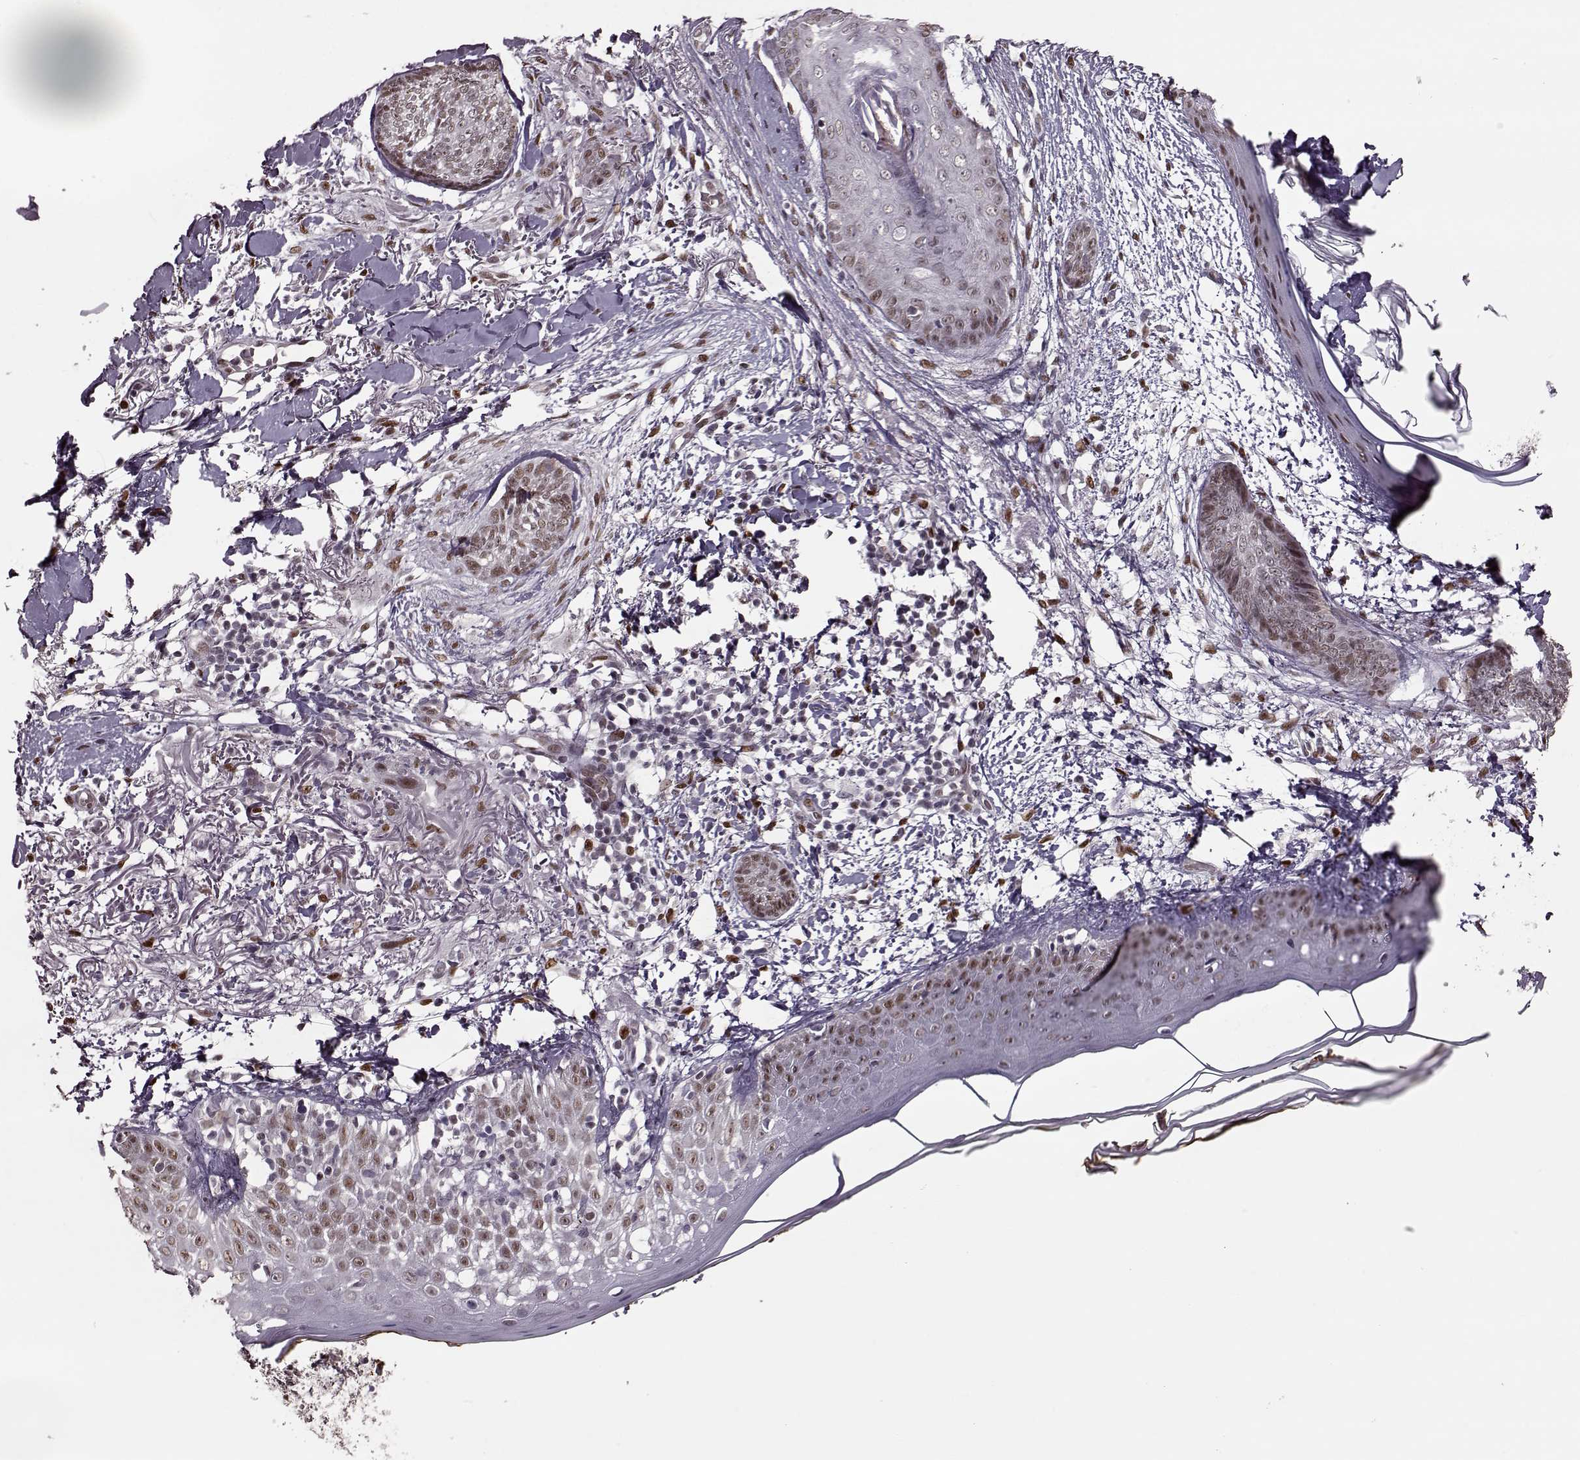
{"staining": {"intensity": "weak", "quantity": ">75%", "location": "nuclear"}, "tissue": "skin cancer", "cell_type": "Tumor cells", "image_type": "cancer", "snomed": [{"axis": "morphology", "description": "Normal tissue, NOS"}, {"axis": "morphology", "description": "Basal cell carcinoma"}, {"axis": "topography", "description": "Skin"}], "caption": "Immunohistochemistry micrograph of neoplastic tissue: skin cancer stained using immunohistochemistry displays low levels of weak protein expression localized specifically in the nuclear of tumor cells, appearing as a nuclear brown color.", "gene": "FTO", "patient": {"sex": "male", "age": 84}}